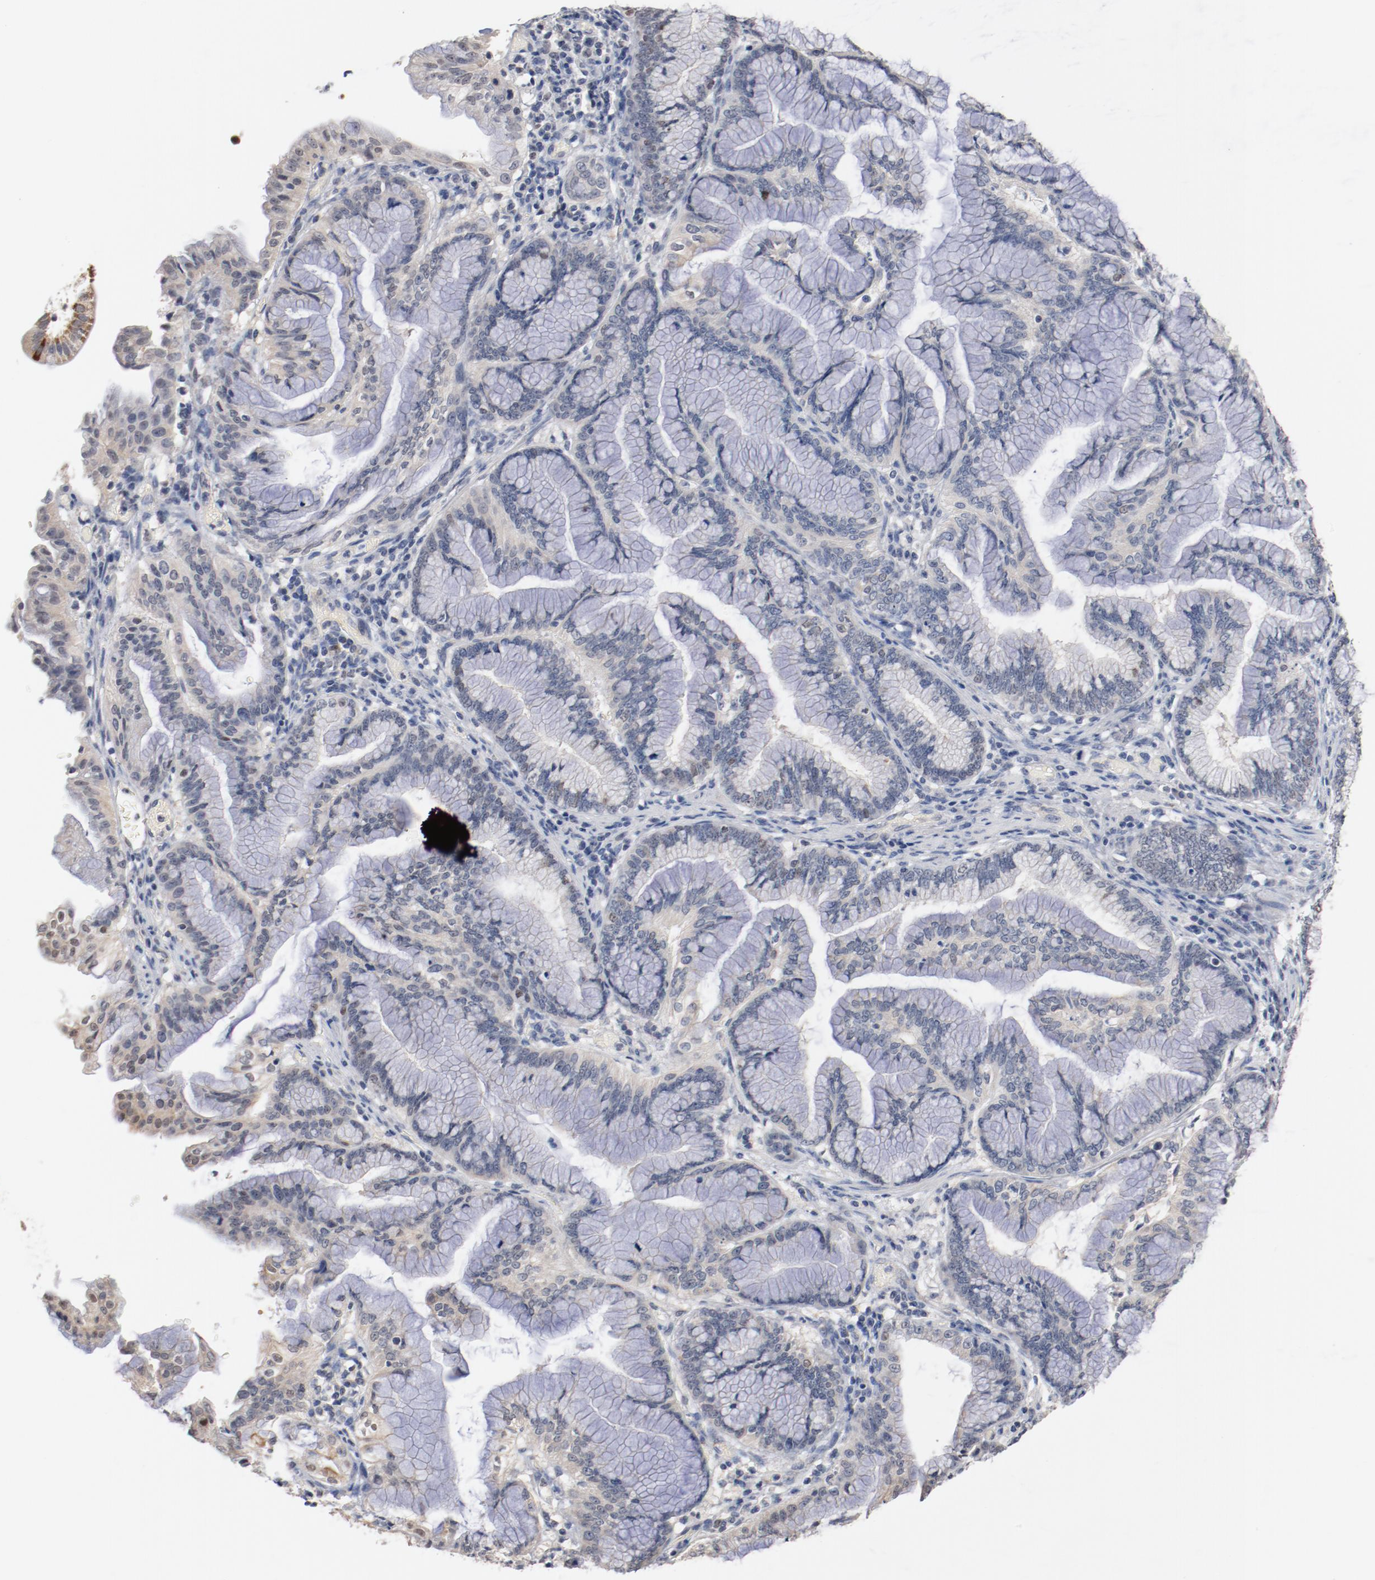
{"staining": {"intensity": "weak", "quantity": "<25%", "location": "nuclear"}, "tissue": "pancreatic cancer", "cell_type": "Tumor cells", "image_type": "cancer", "snomed": [{"axis": "morphology", "description": "Adenocarcinoma, NOS"}, {"axis": "topography", "description": "Pancreas"}], "caption": "A photomicrograph of human pancreatic cancer is negative for staining in tumor cells.", "gene": "ERICH1", "patient": {"sex": "female", "age": 64}}